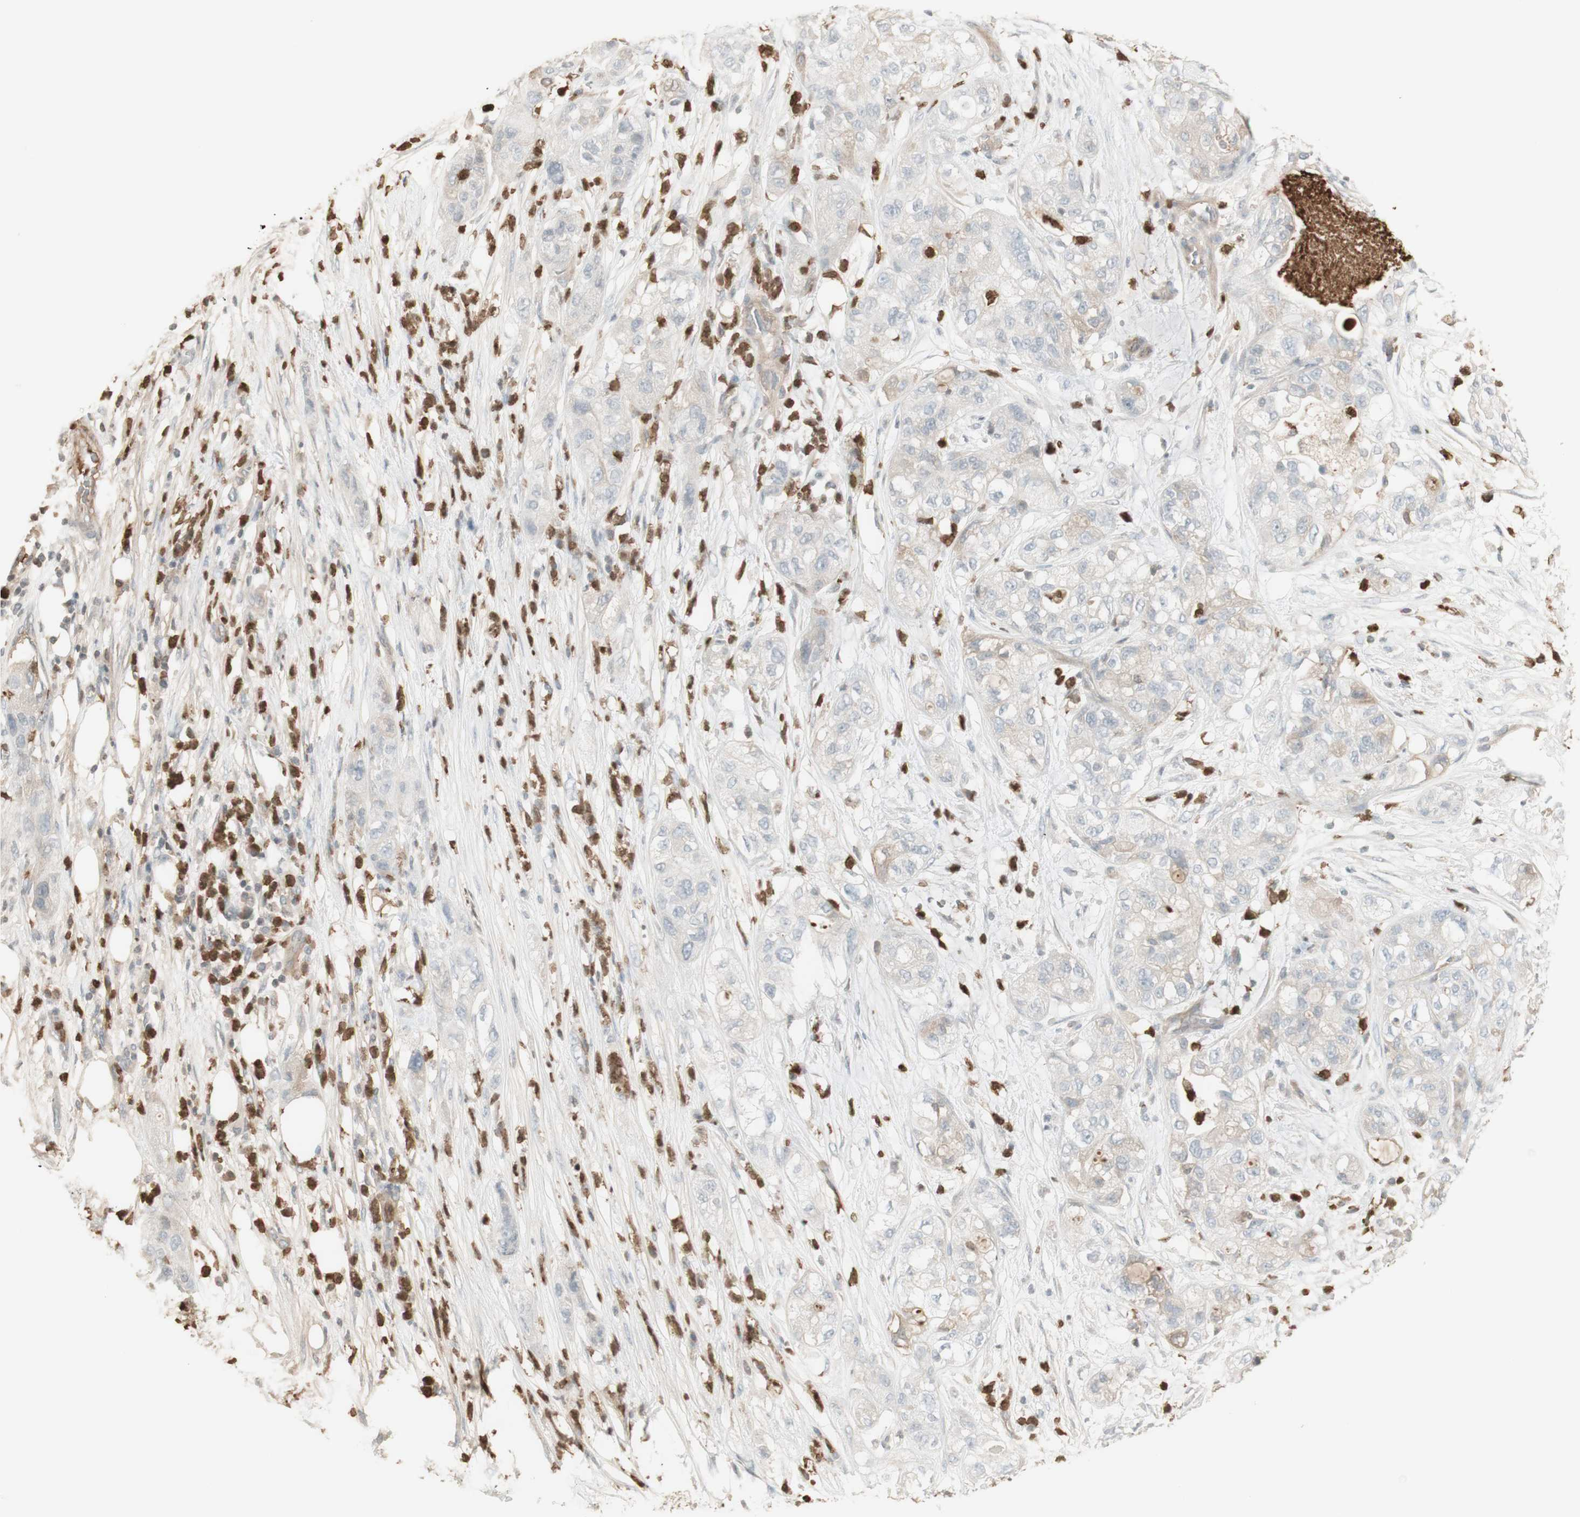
{"staining": {"intensity": "weak", "quantity": "<25%", "location": "cytoplasmic/membranous"}, "tissue": "pancreatic cancer", "cell_type": "Tumor cells", "image_type": "cancer", "snomed": [{"axis": "morphology", "description": "Adenocarcinoma, NOS"}, {"axis": "topography", "description": "Pancreas"}], "caption": "An image of pancreatic adenocarcinoma stained for a protein shows no brown staining in tumor cells.", "gene": "NID1", "patient": {"sex": "female", "age": 78}}